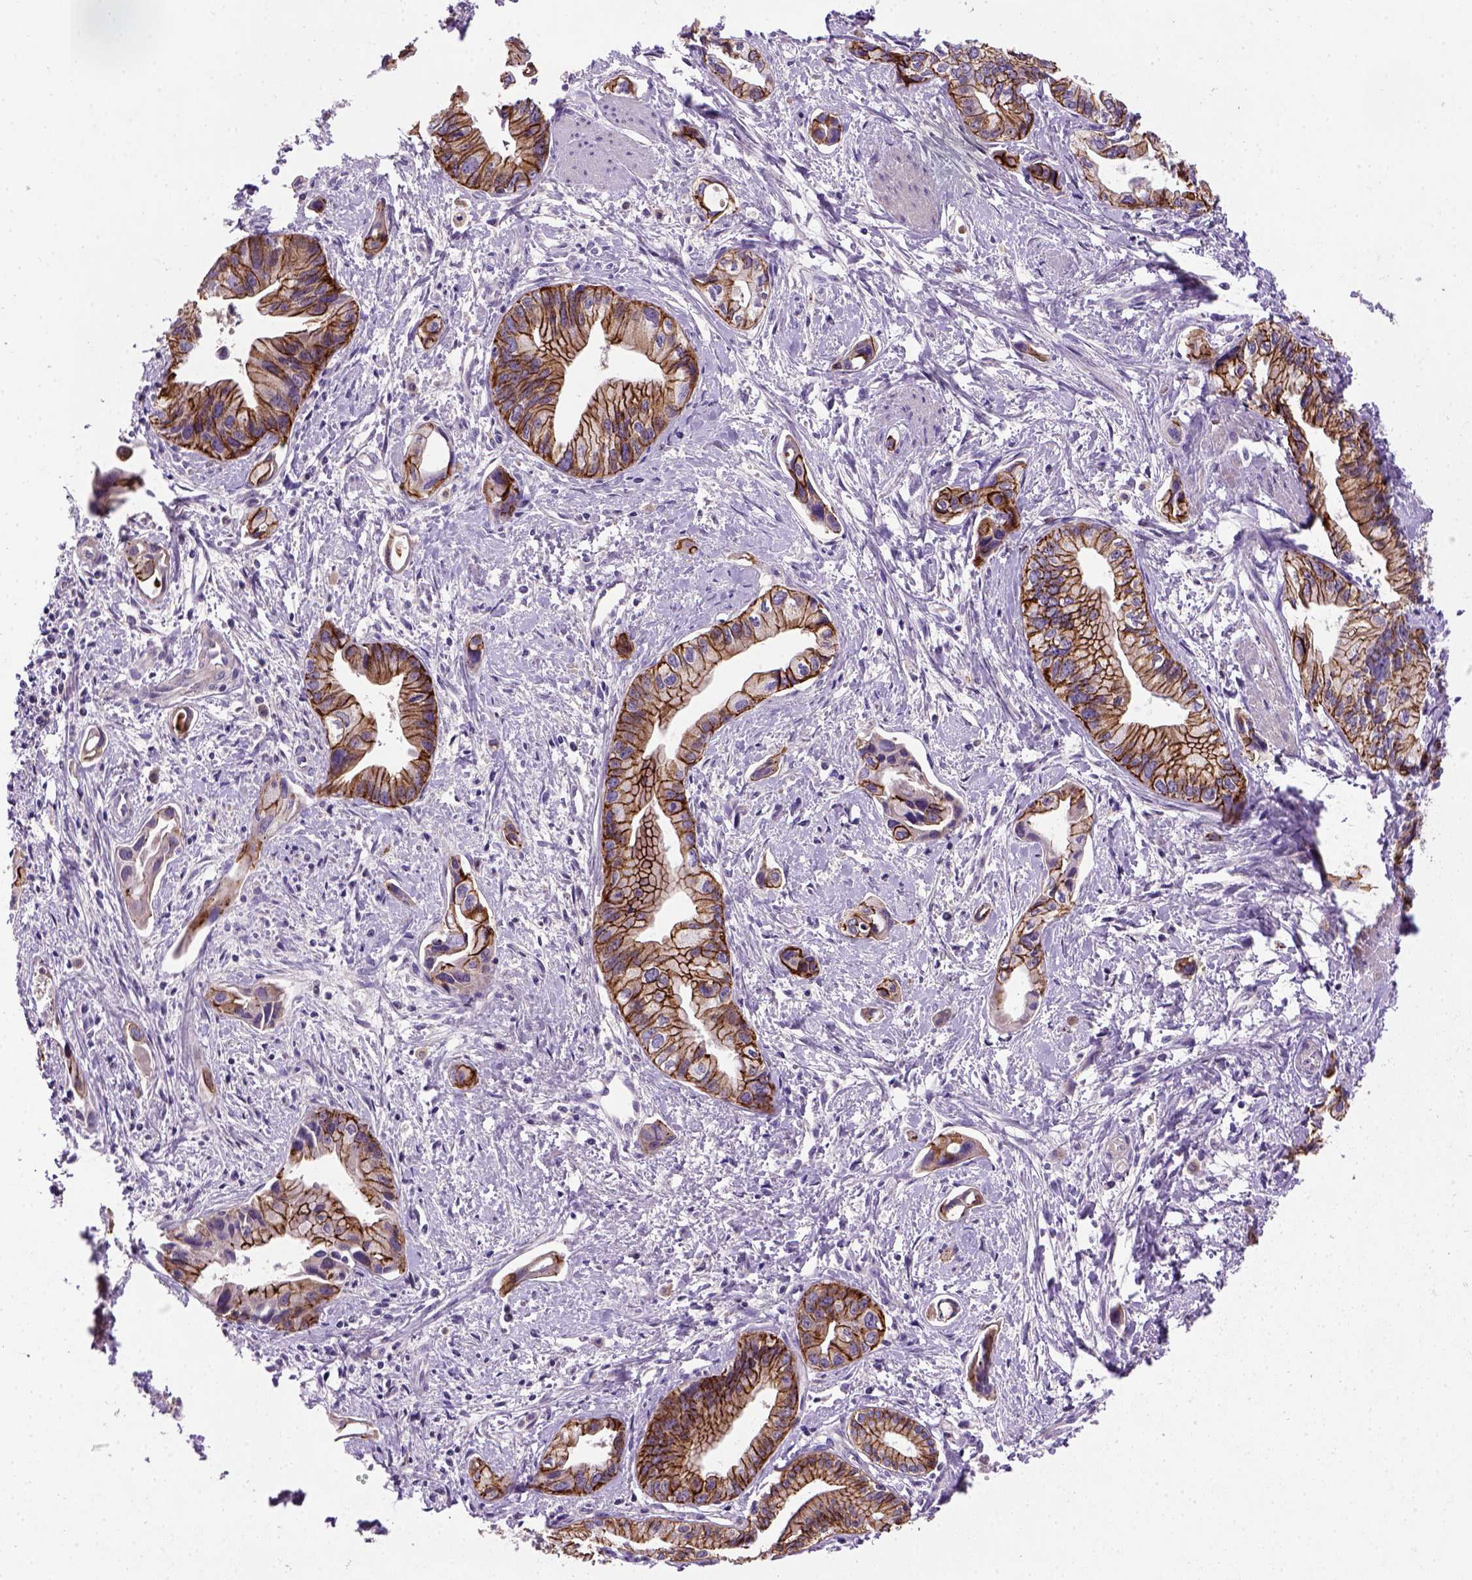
{"staining": {"intensity": "strong", "quantity": ">75%", "location": "cytoplasmic/membranous"}, "tissue": "pancreatic cancer", "cell_type": "Tumor cells", "image_type": "cancer", "snomed": [{"axis": "morphology", "description": "Adenocarcinoma, NOS"}, {"axis": "topography", "description": "Pancreas"}], "caption": "Pancreatic adenocarcinoma stained for a protein (brown) demonstrates strong cytoplasmic/membranous positive positivity in approximately >75% of tumor cells.", "gene": "CDH1", "patient": {"sex": "female", "age": 61}}